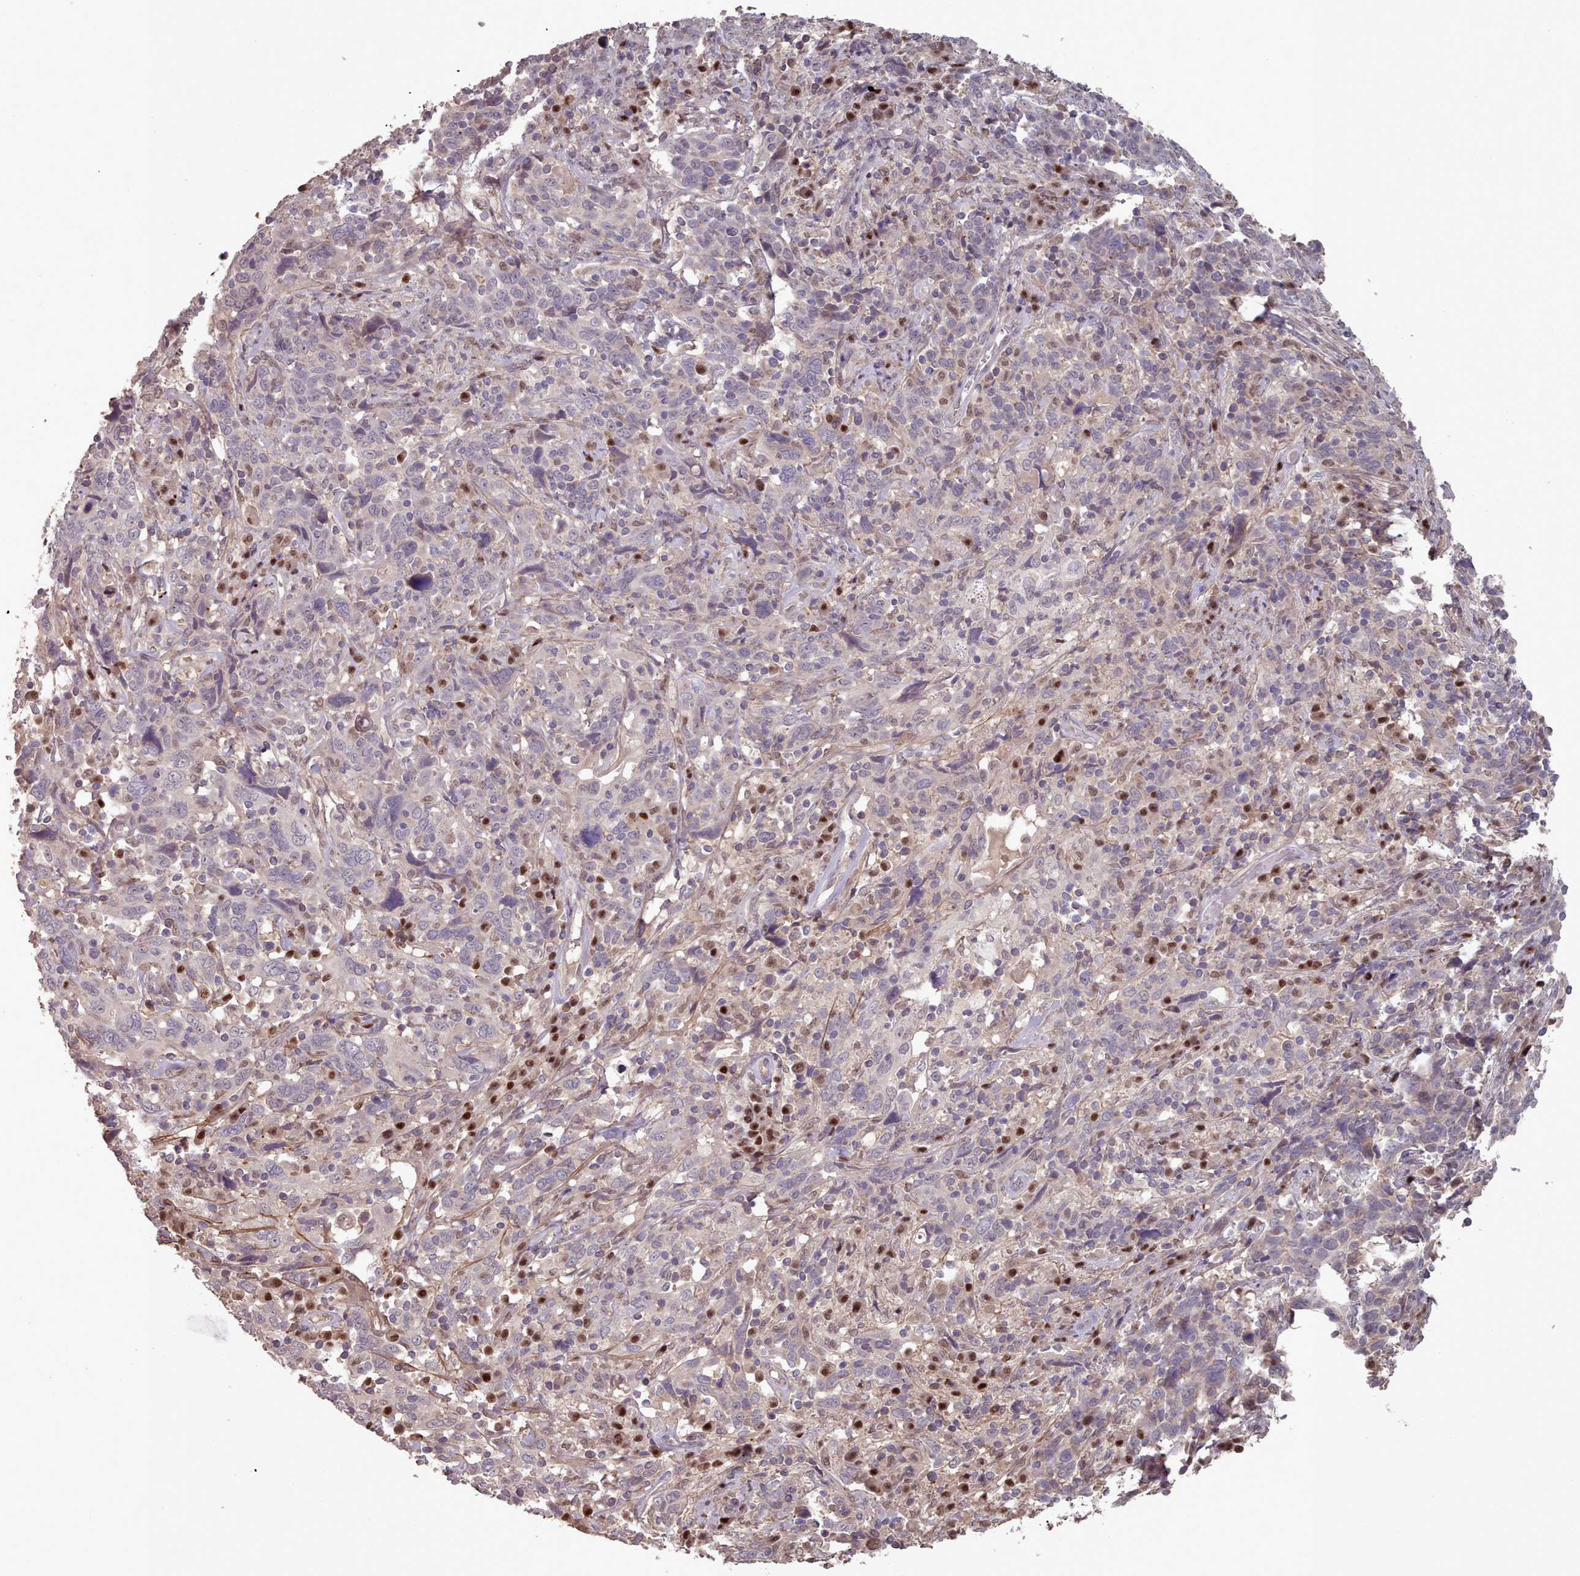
{"staining": {"intensity": "negative", "quantity": "none", "location": "none"}, "tissue": "cervical cancer", "cell_type": "Tumor cells", "image_type": "cancer", "snomed": [{"axis": "morphology", "description": "Squamous cell carcinoma, NOS"}, {"axis": "topography", "description": "Cervix"}], "caption": "Human cervical cancer stained for a protein using immunohistochemistry (IHC) displays no staining in tumor cells.", "gene": "ERCC6L", "patient": {"sex": "female", "age": 46}}